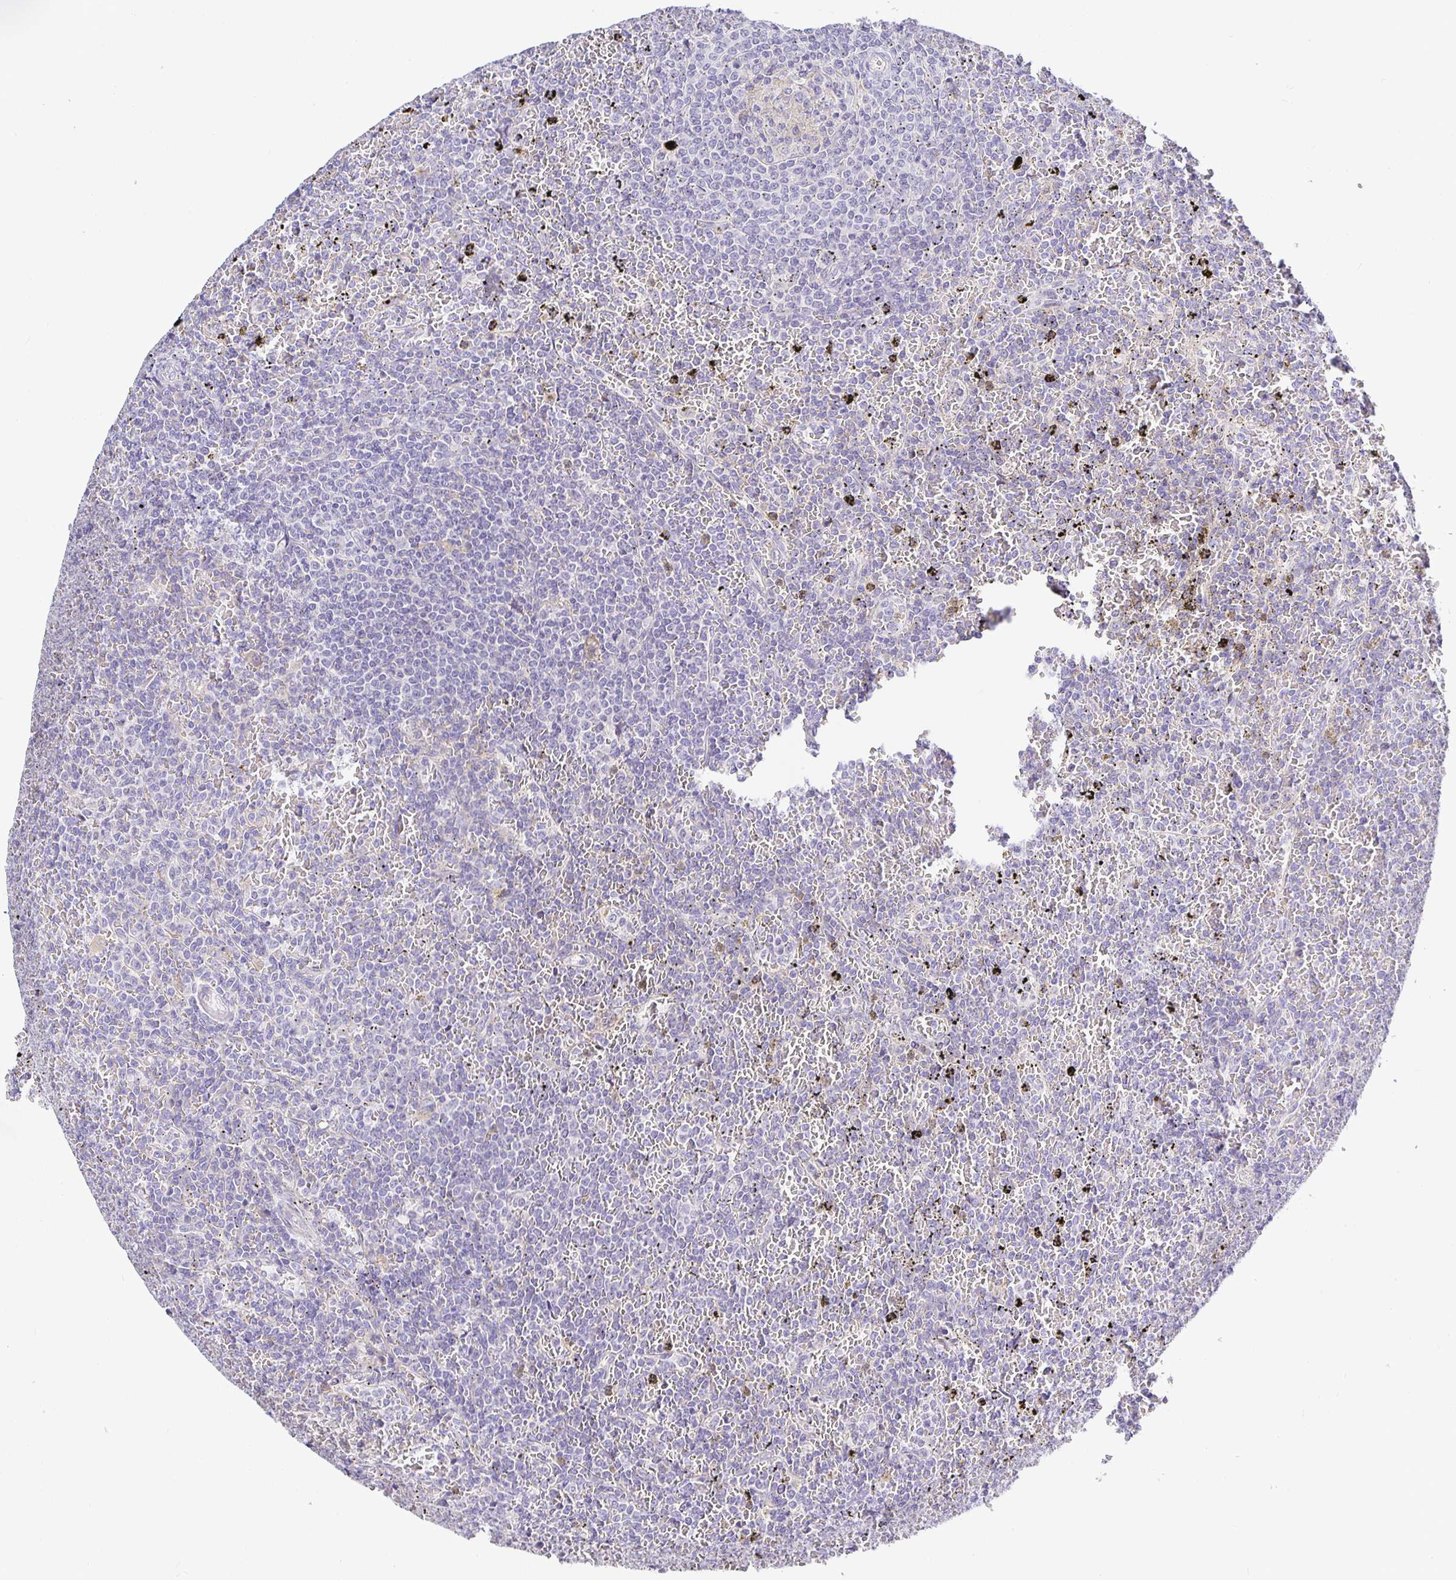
{"staining": {"intensity": "negative", "quantity": "none", "location": "none"}, "tissue": "lymphoma", "cell_type": "Tumor cells", "image_type": "cancer", "snomed": [{"axis": "morphology", "description": "Malignant lymphoma, non-Hodgkin's type, Low grade"}, {"axis": "topography", "description": "Spleen"}], "caption": "Immunohistochemical staining of human lymphoma displays no significant expression in tumor cells.", "gene": "OPALIN", "patient": {"sex": "female", "age": 77}}